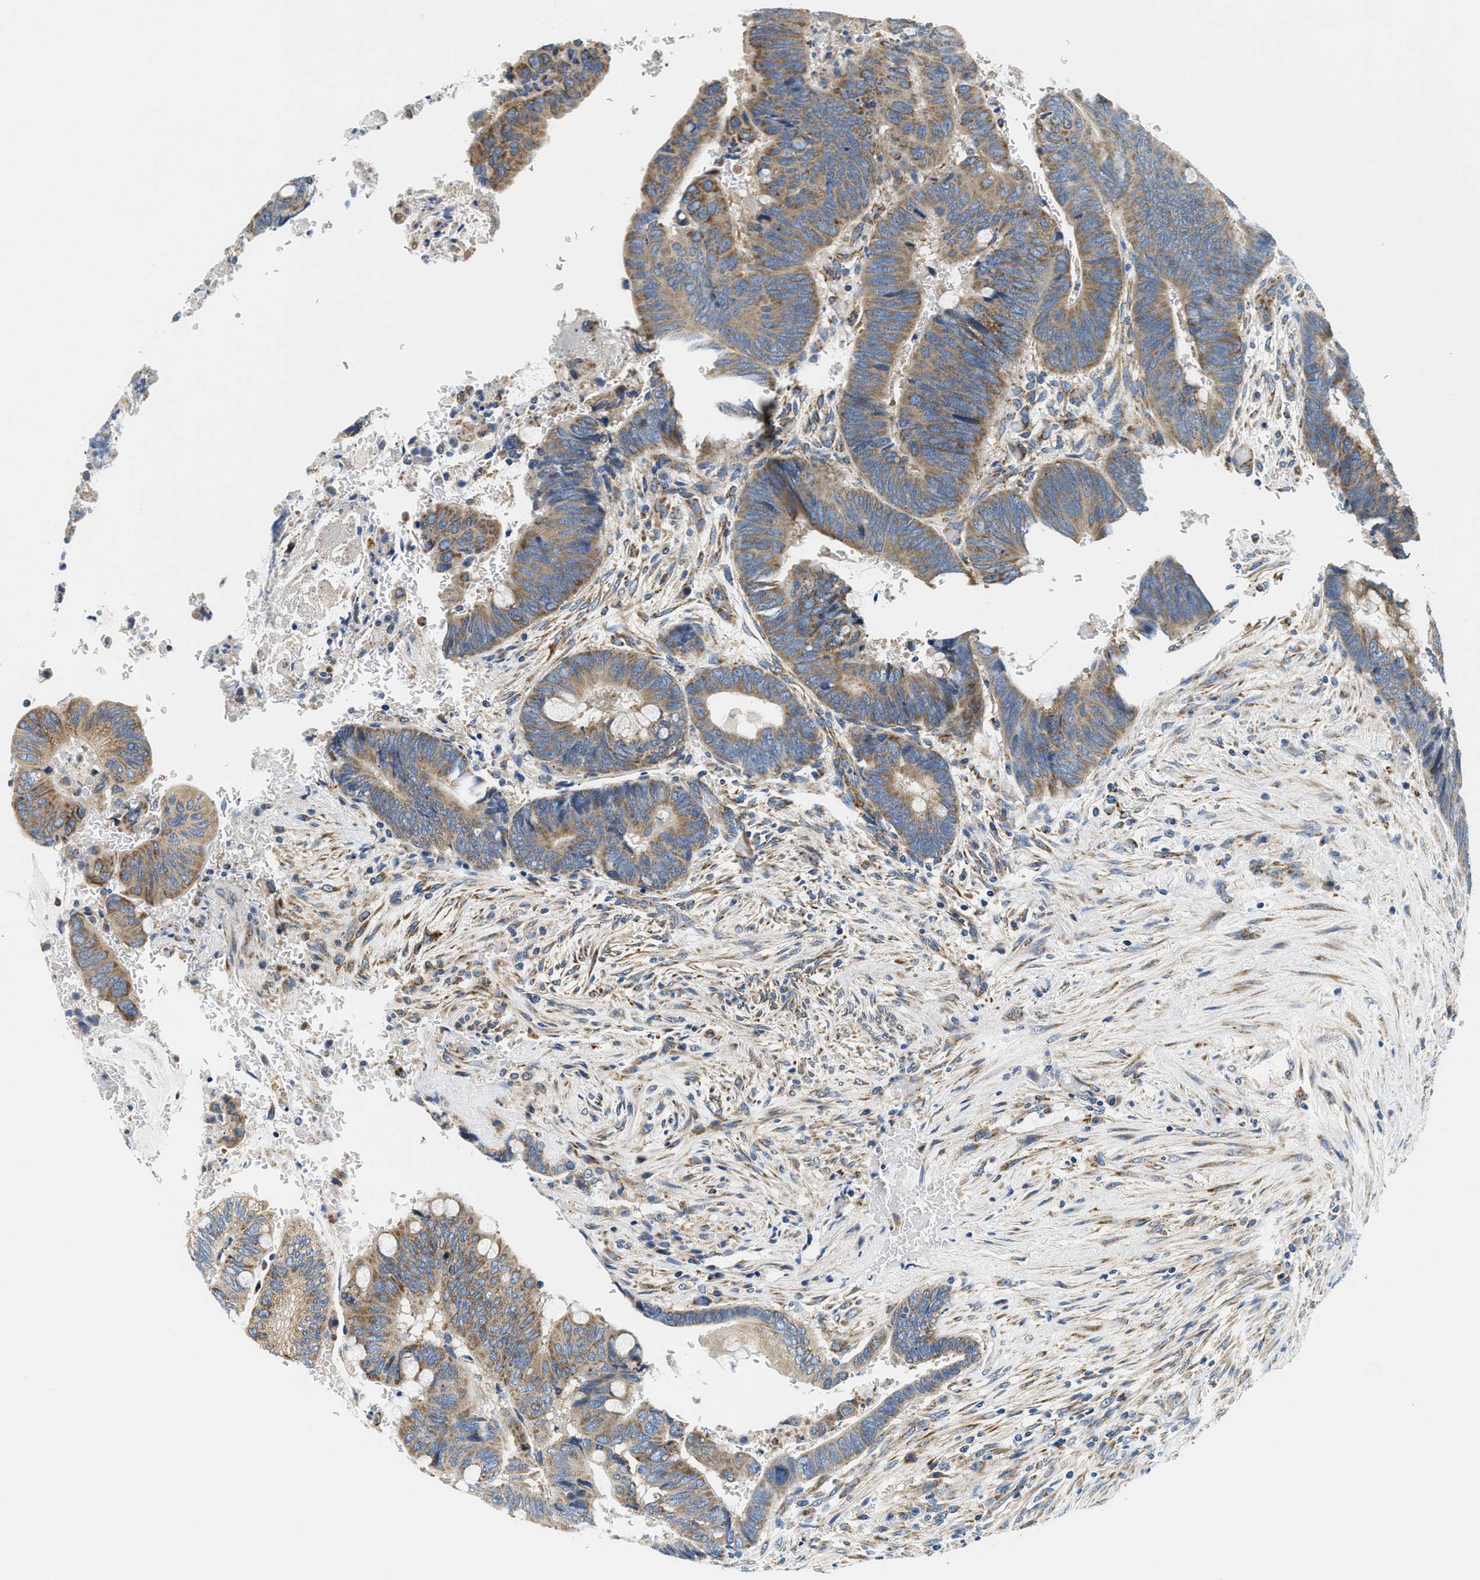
{"staining": {"intensity": "moderate", "quantity": ">75%", "location": "cytoplasmic/membranous"}, "tissue": "colorectal cancer", "cell_type": "Tumor cells", "image_type": "cancer", "snomed": [{"axis": "morphology", "description": "Normal tissue, NOS"}, {"axis": "morphology", "description": "Adenocarcinoma, NOS"}, {"axis": "topography", "description": "Rectum"}], "caption": "An IHC photomicrograph of tumor tissue is shown. Protein staining in brown labels moderate cytoplasmic/membranous positivity in colorectal cancer (adenocarcinoma) within tumor cells. (brown staining indicates protein expression, while blue staining denotes nuclei).", "gene": "SAMD4B", "patient": {"sex": "male", "age": 92}}